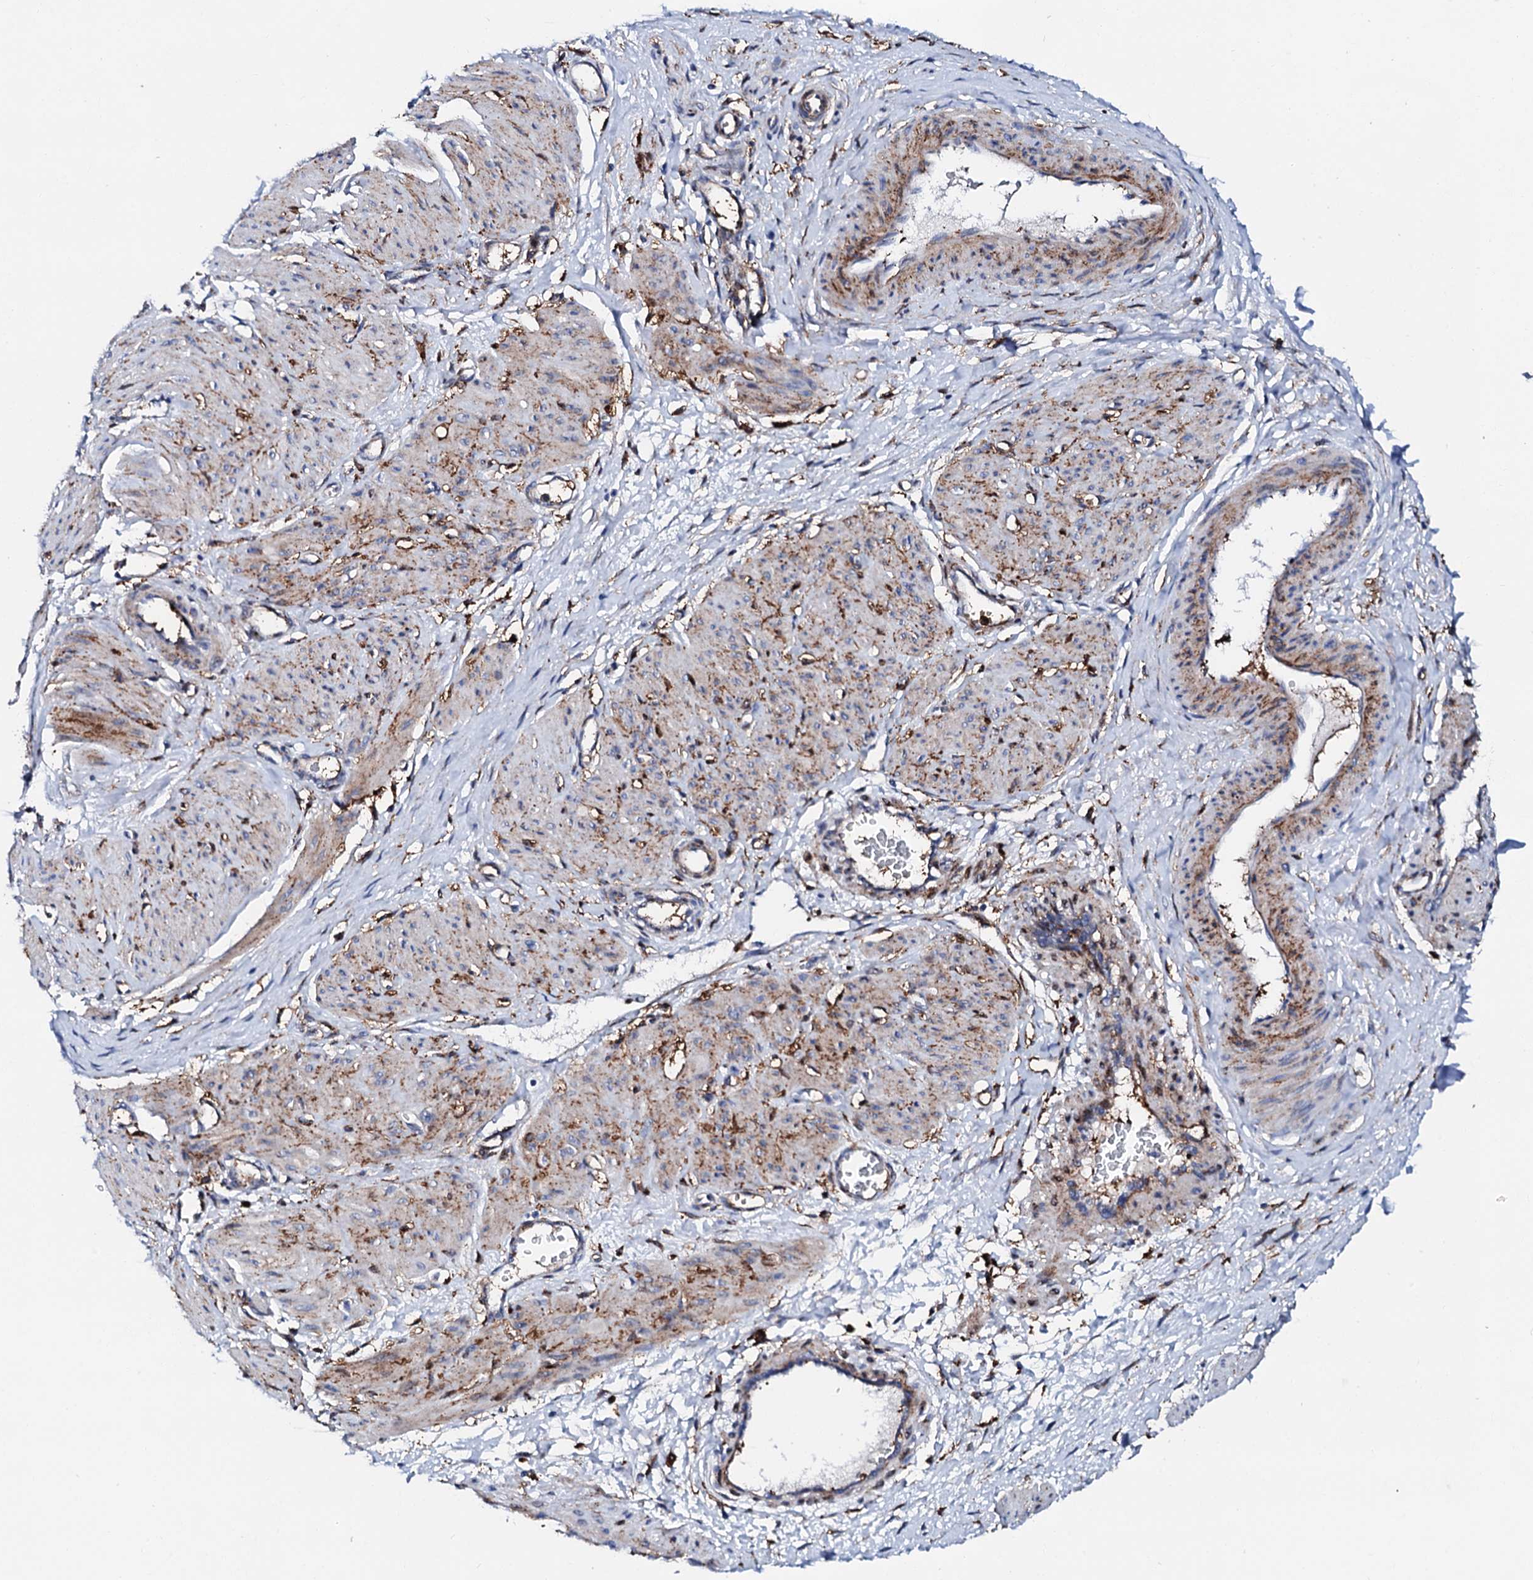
{"staining": {"intensity": "moderate", "quantity": ">75%", "location": "cytoplasmic/membranous"}, "tissue": "smooth muscle", "cell_type": "Smooth muscle cells", "image_type": "normal", "snomed": [{"axis": "morphology", "description": "Normal tissue, NOS"}, {"axis": "topography", "description": "Endometrium"}], "caption": "Immunohistochemistry (IHC) histopathology image of normal human smooth muscle stained for a protein (brown), which displays medium levels of moderate cytoplasmic/membranous positivity in approximately >75% of smooth muscle cells.", "gene": "MED13L", "patient": {"sex": "female", "age": 33}}